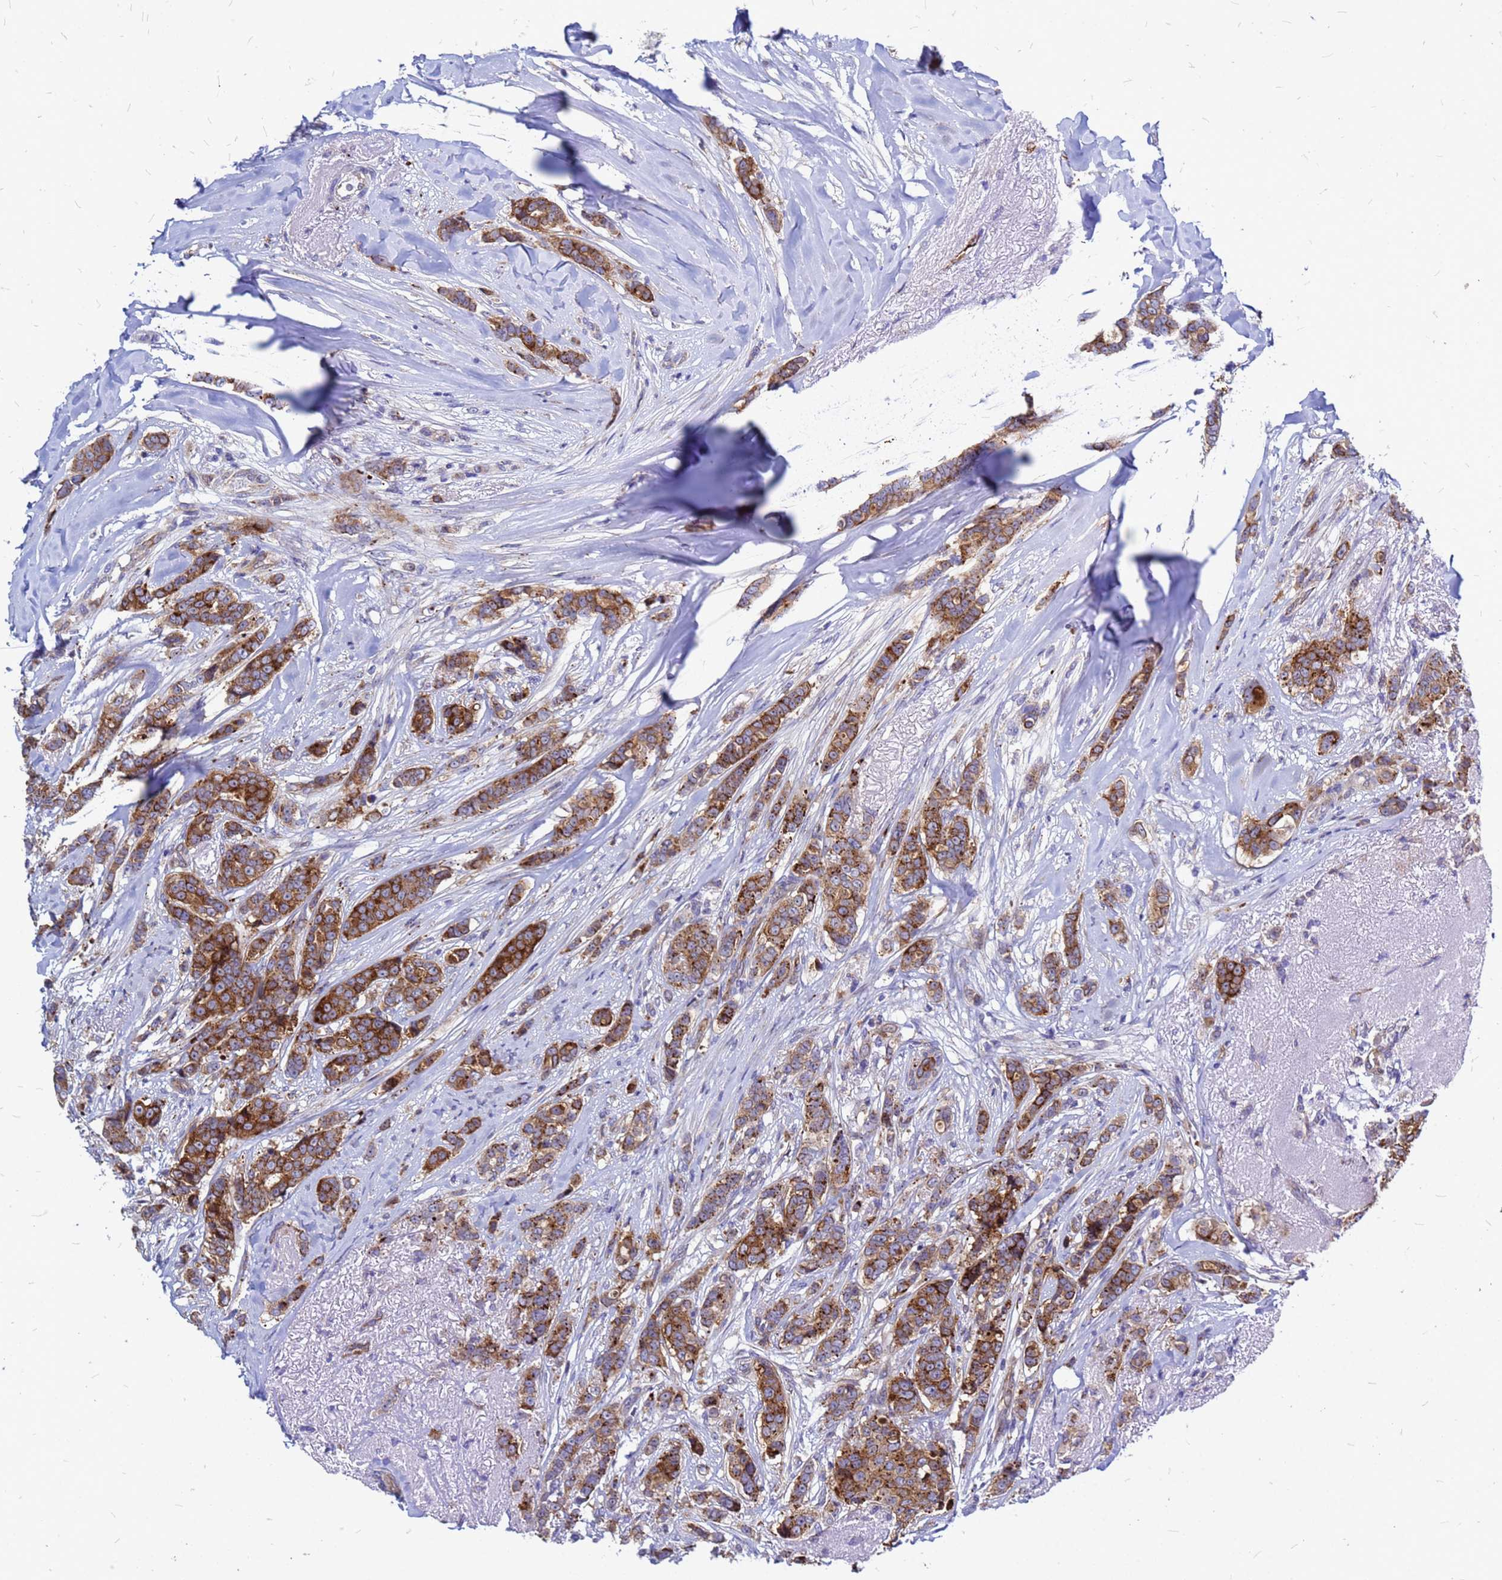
{"staining": {"intensity": "strong", "quantity": ">75%", "location": "cytoplasmic/membranous"}, "tissue": "breast cancer", "cell_type": "Tumor cells", "image_type": "cancer", "snomed": [{"axis": "morphology", "description": "Lobular carcinoma"}, {"axis": "topography", "description": "Breast"}], "caption": "Approximately >75% of tumor cells in breast cancer (lobular carcinoma) display strong cytoplasmic/membranous protein positivity as visualized by brown immunohistochemical staining.", "gene": "NOSTRIN", "patient": {"sex": "female", "age": 51}}